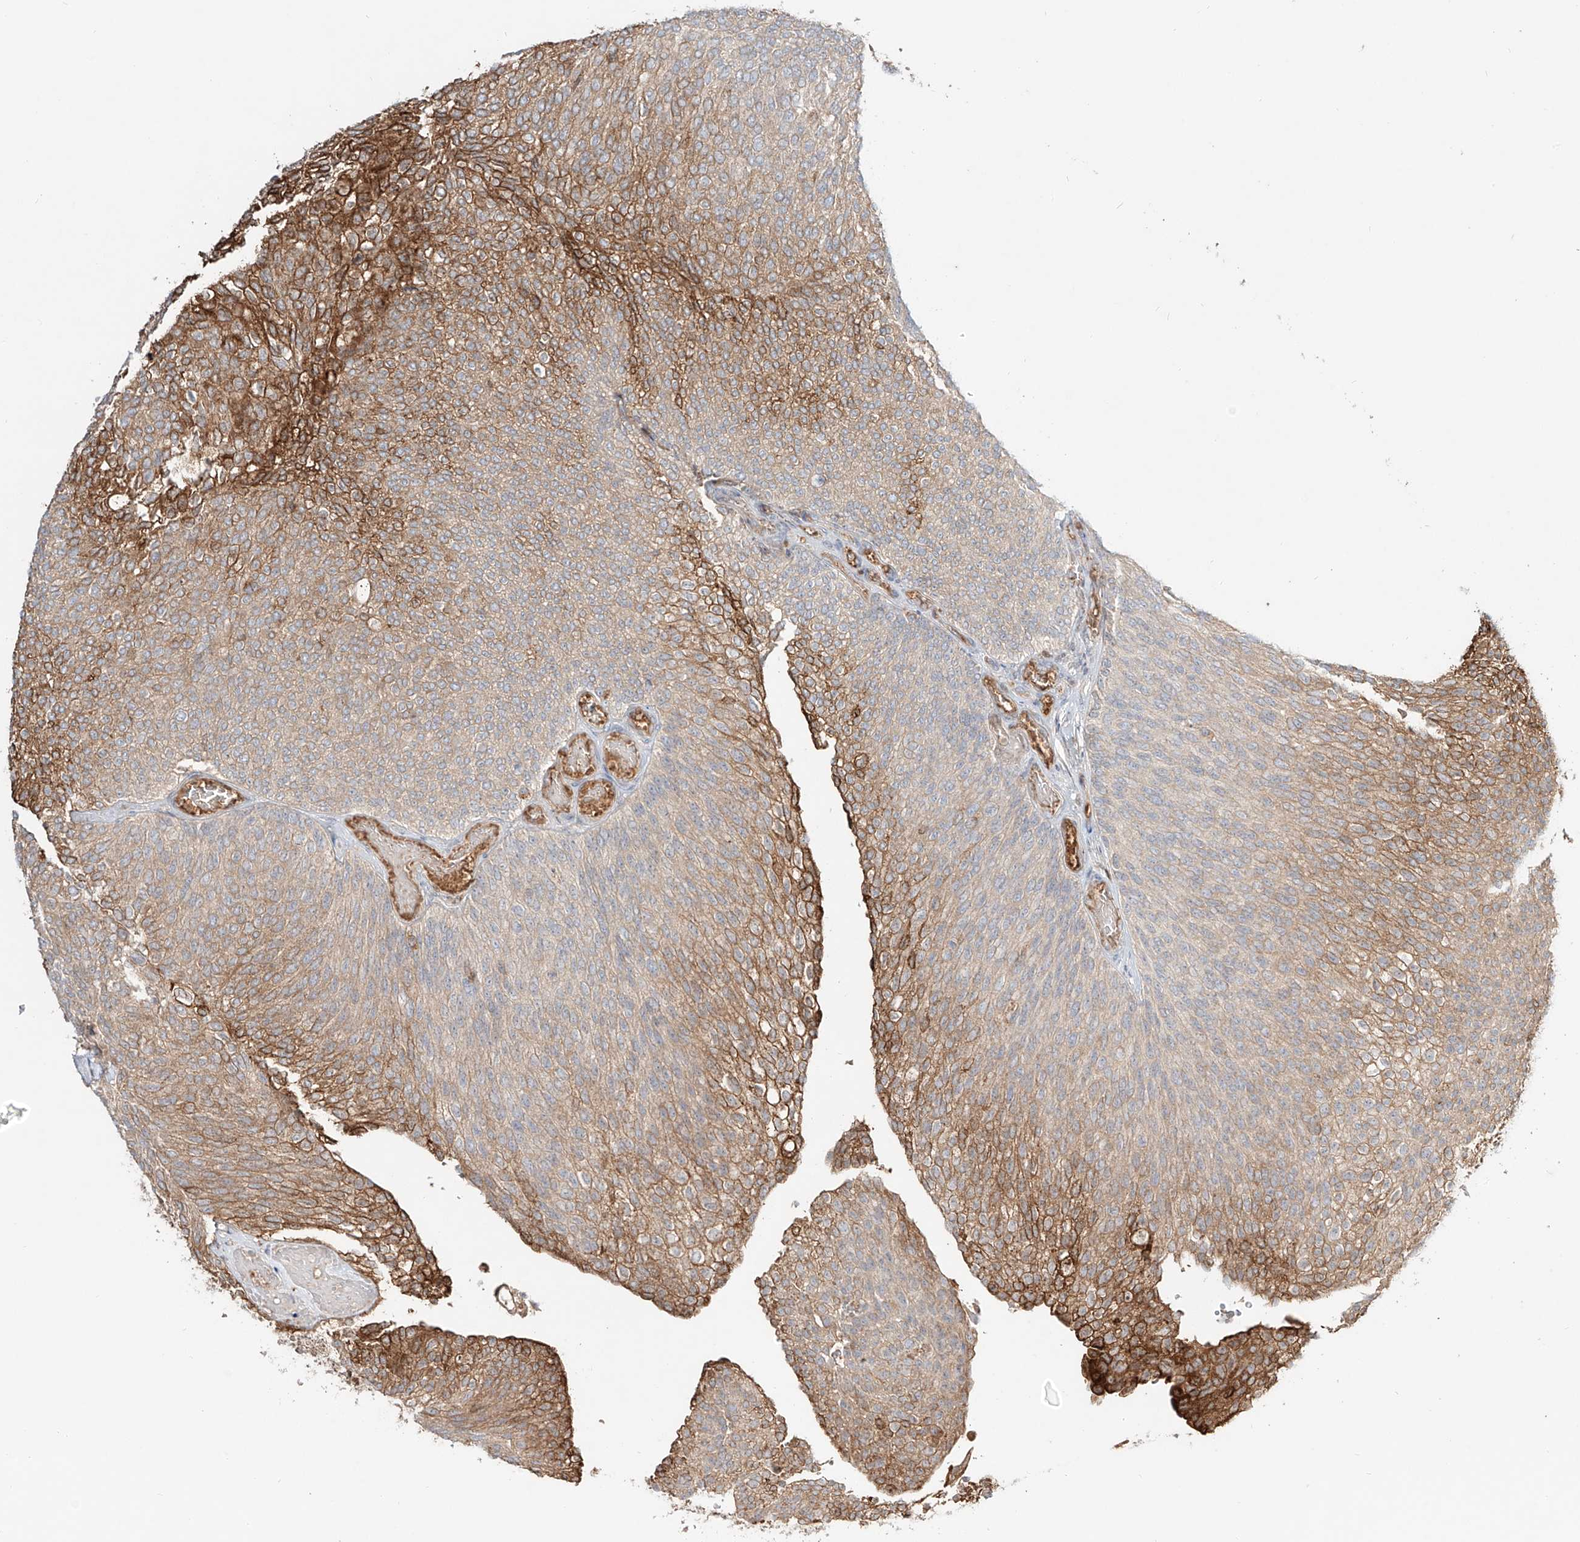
{"staining": {"intensity": "moderate", "quantity": ">75%", "location": "cytoplasmic/membranous"}, "tissue": "urothelial cancer", "cell_type": "Tumor cells", "image_type": "cancer", "snomed": [{"axis": "morphology", "description": "Urothelial carcinoma, Low grade"}, {"axis": "topography", "description": "Urinary bladder"}], "caption": "A brown stain labels moderate cytoplasmic/membranous staining of a protein in low-grade urothelial carcinoma tumor cells.", "gene": "ERO1A", "patient": {"sex": "female", "age": 79}}